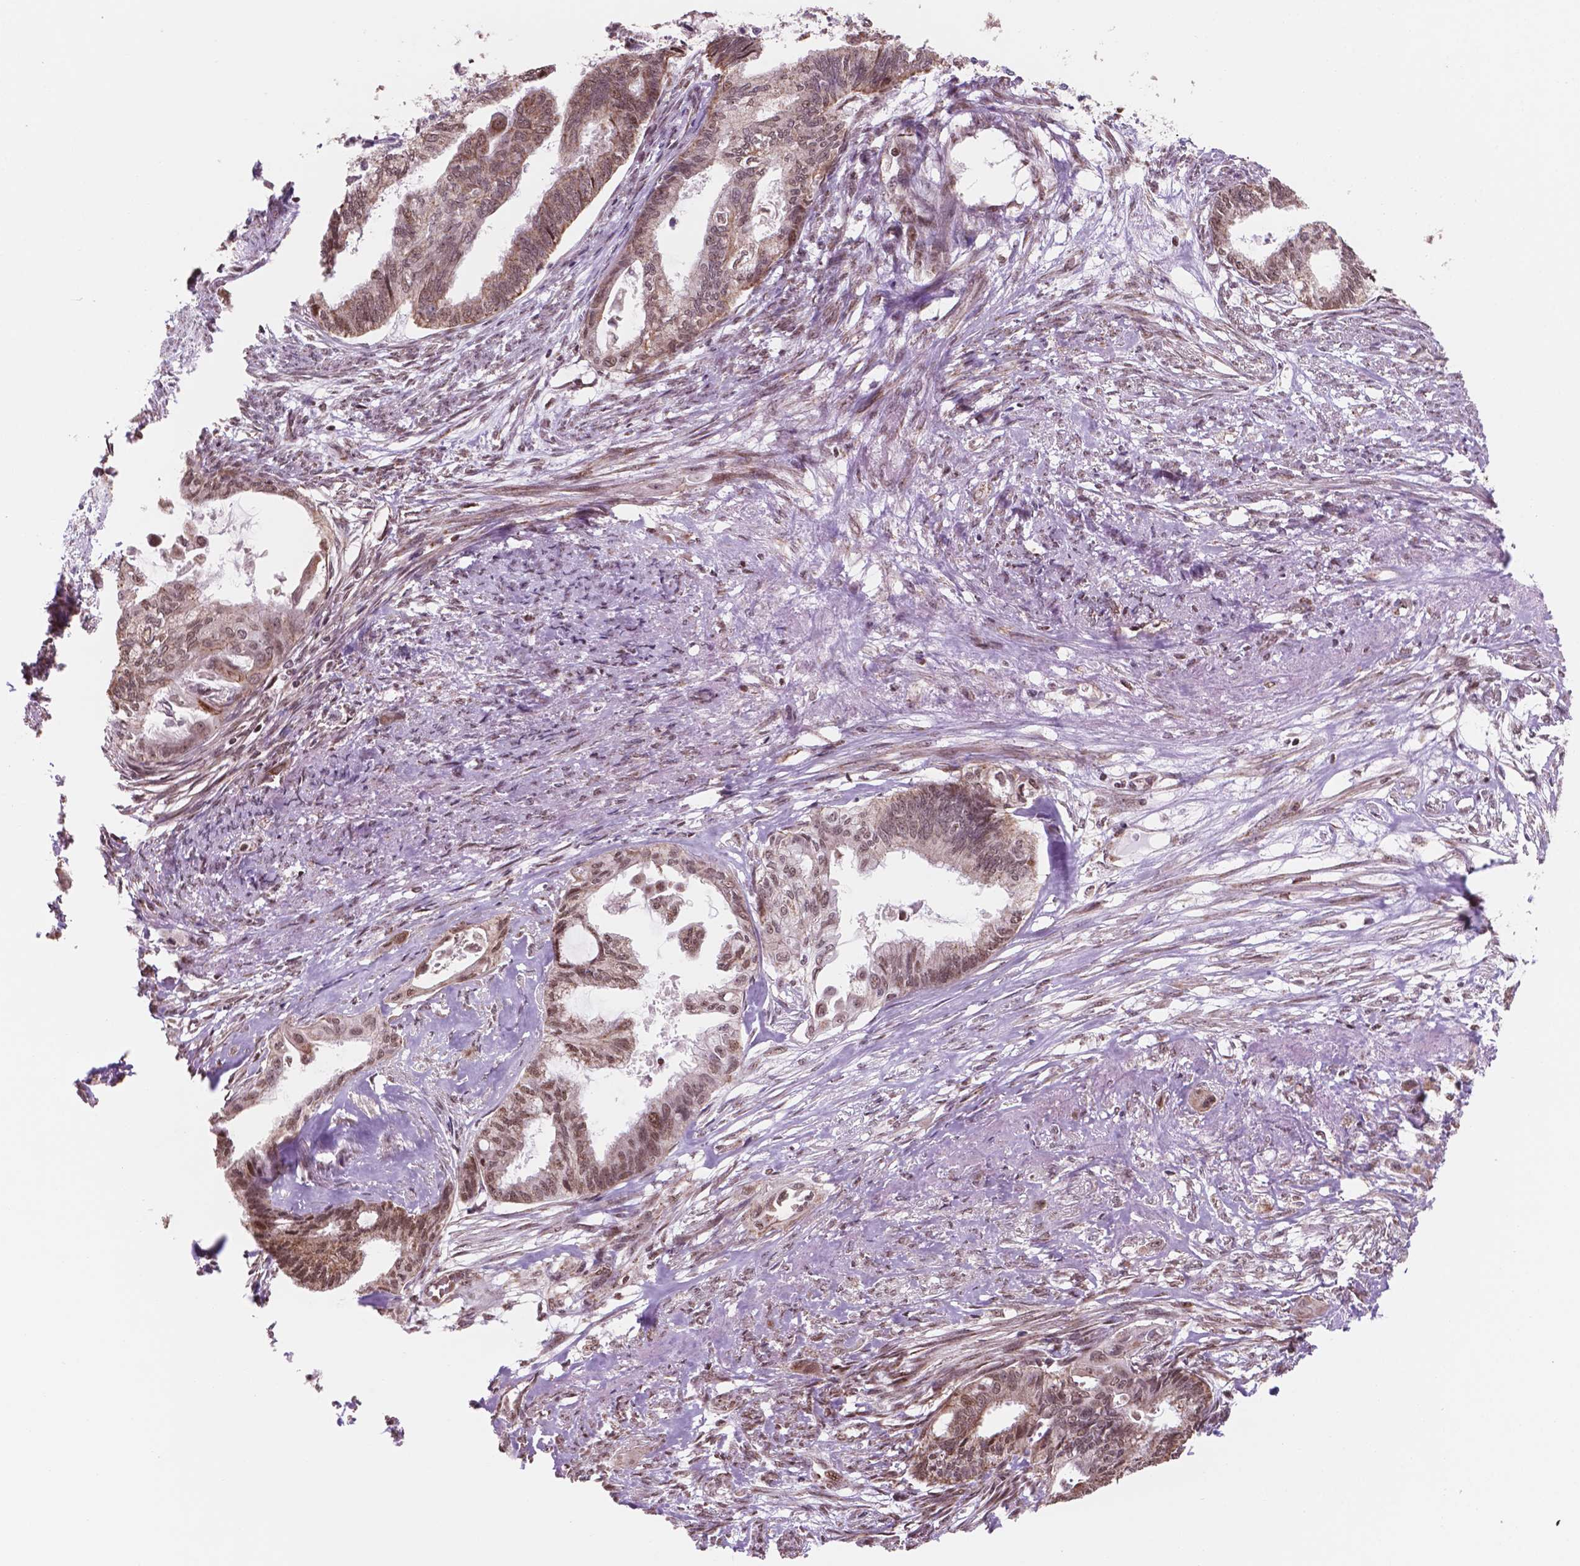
{"staining": {"intensity": "moderate", "quantity": ">75%", "location": "cytoplasmic/membranous,nuclear"}, "tissue": "endometrial cancer", "cell_type": "Tumor cells", "image_type": "cancer", "snomed": [{"axis": "morphology", "description": "Adenocarcinoma, NOS"}, {"axis": "topography", "description": "Endometrium"}], "caption": "An immunohistochemistry (IHC) micrograph of neoplastic tissue is shown. Protein staining in brown shows moderate cytoplasmic/membranous and nuclear positivity in endometrial cancer within tumor cells. The protein of interest is stained brown, and the nuclei are stained in blue (DAB IHC with brightfield microscopy, high magnification).", "gene": "NDUFA10", "patient": {"sex": "female", "age": 86}}